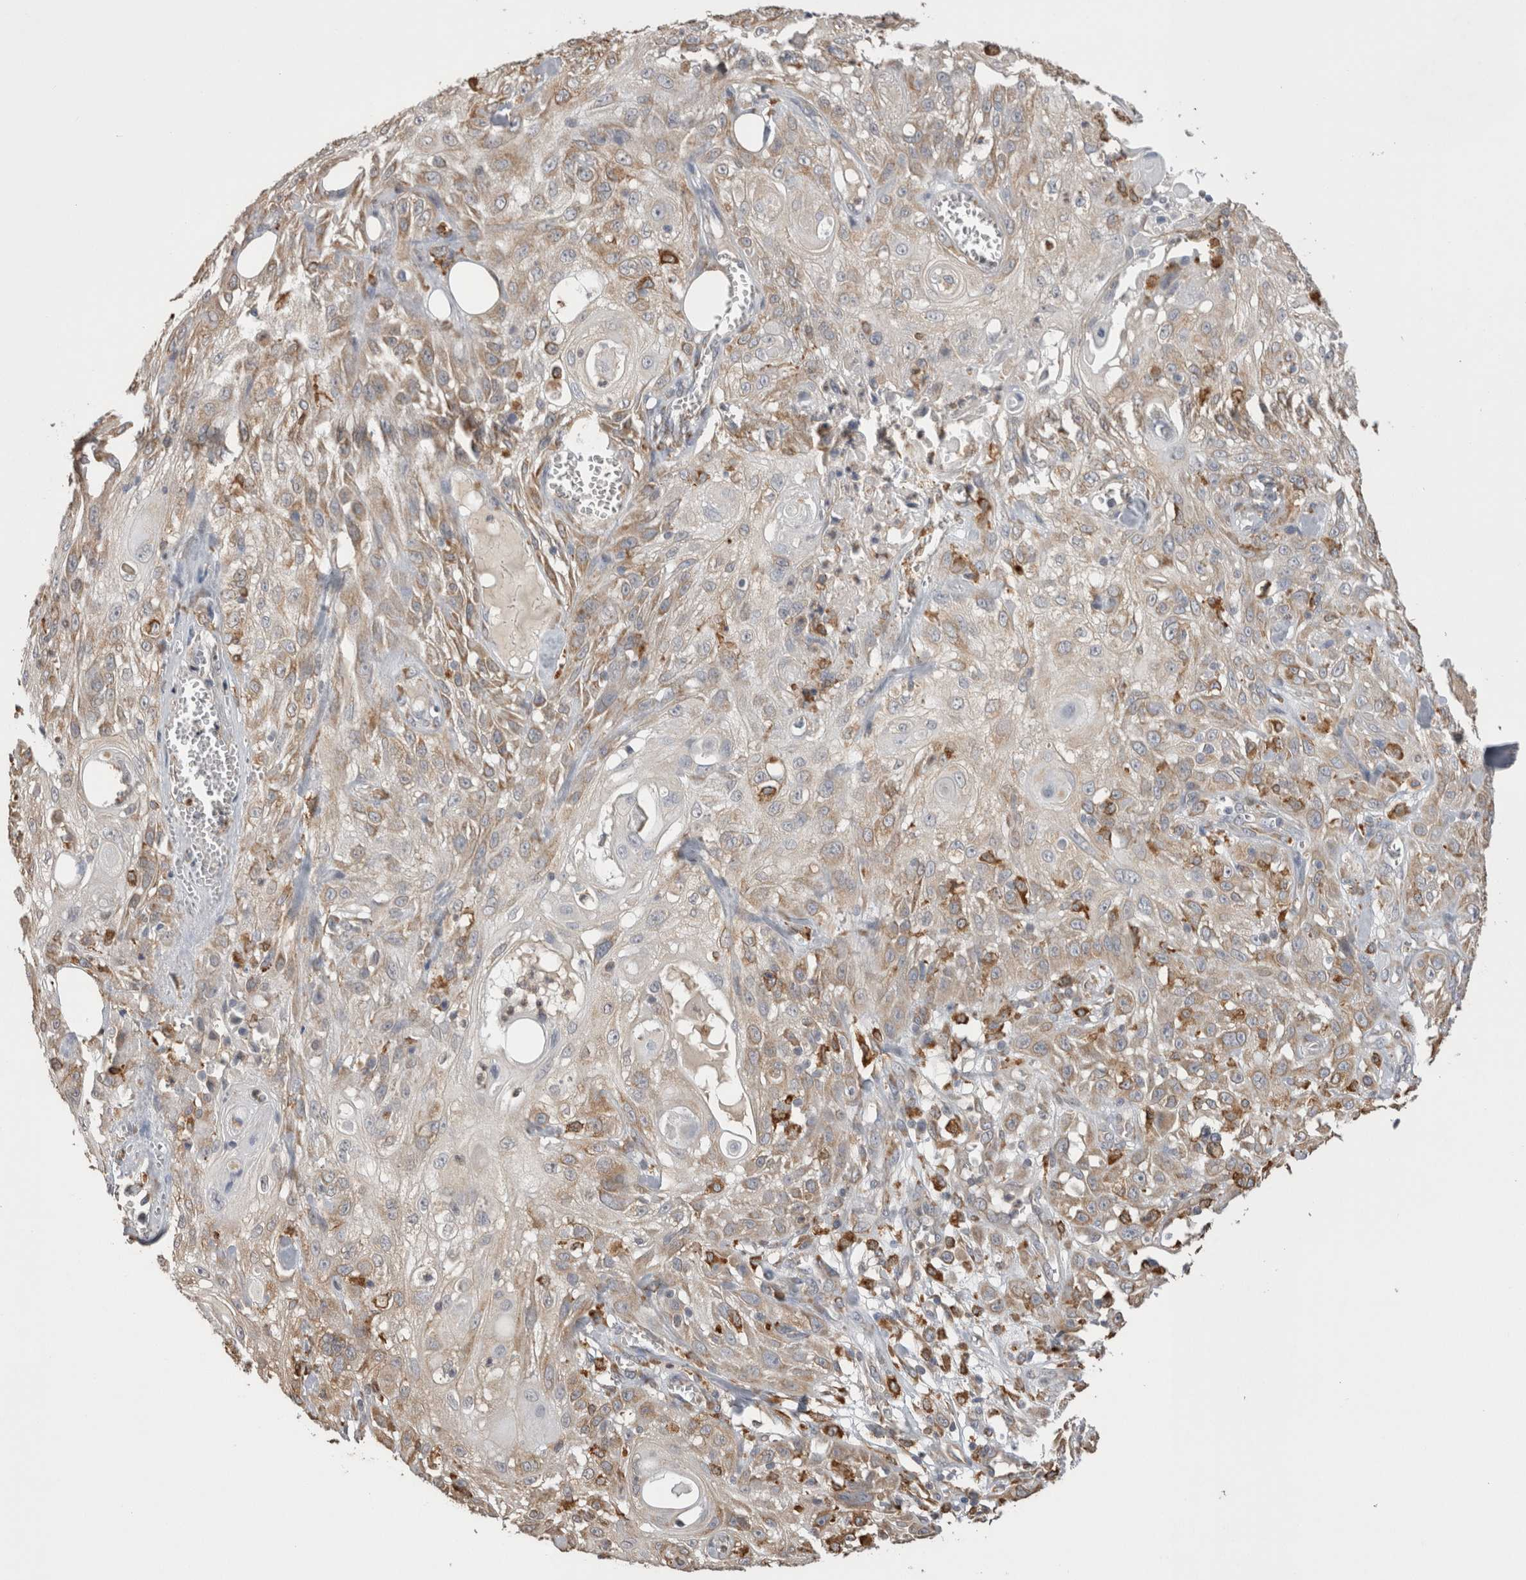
{"staining": {"intensity": "weak", "quantity": ">75%", "location": "cytoplasmic/membranous"}, "tissue": "skin cancer", "cell_type": "Tumor cells", "image_type": "cancer", "snomed": [{"axis": "morphology", "description": "Squamous cell carcinoma, NOS"}, {"axis": "topography", "description": "Skin"}], "caption": "The micrograph exhibits staining of skin cancer (squamous cell carcinoma), revealing weak cytoplasmic/membranous protein expression (brown color) within tumor cells. Nuclei are stained in blue.", "gene": "LRPAP1", "patient": {"sex": "male", "age": 75}}